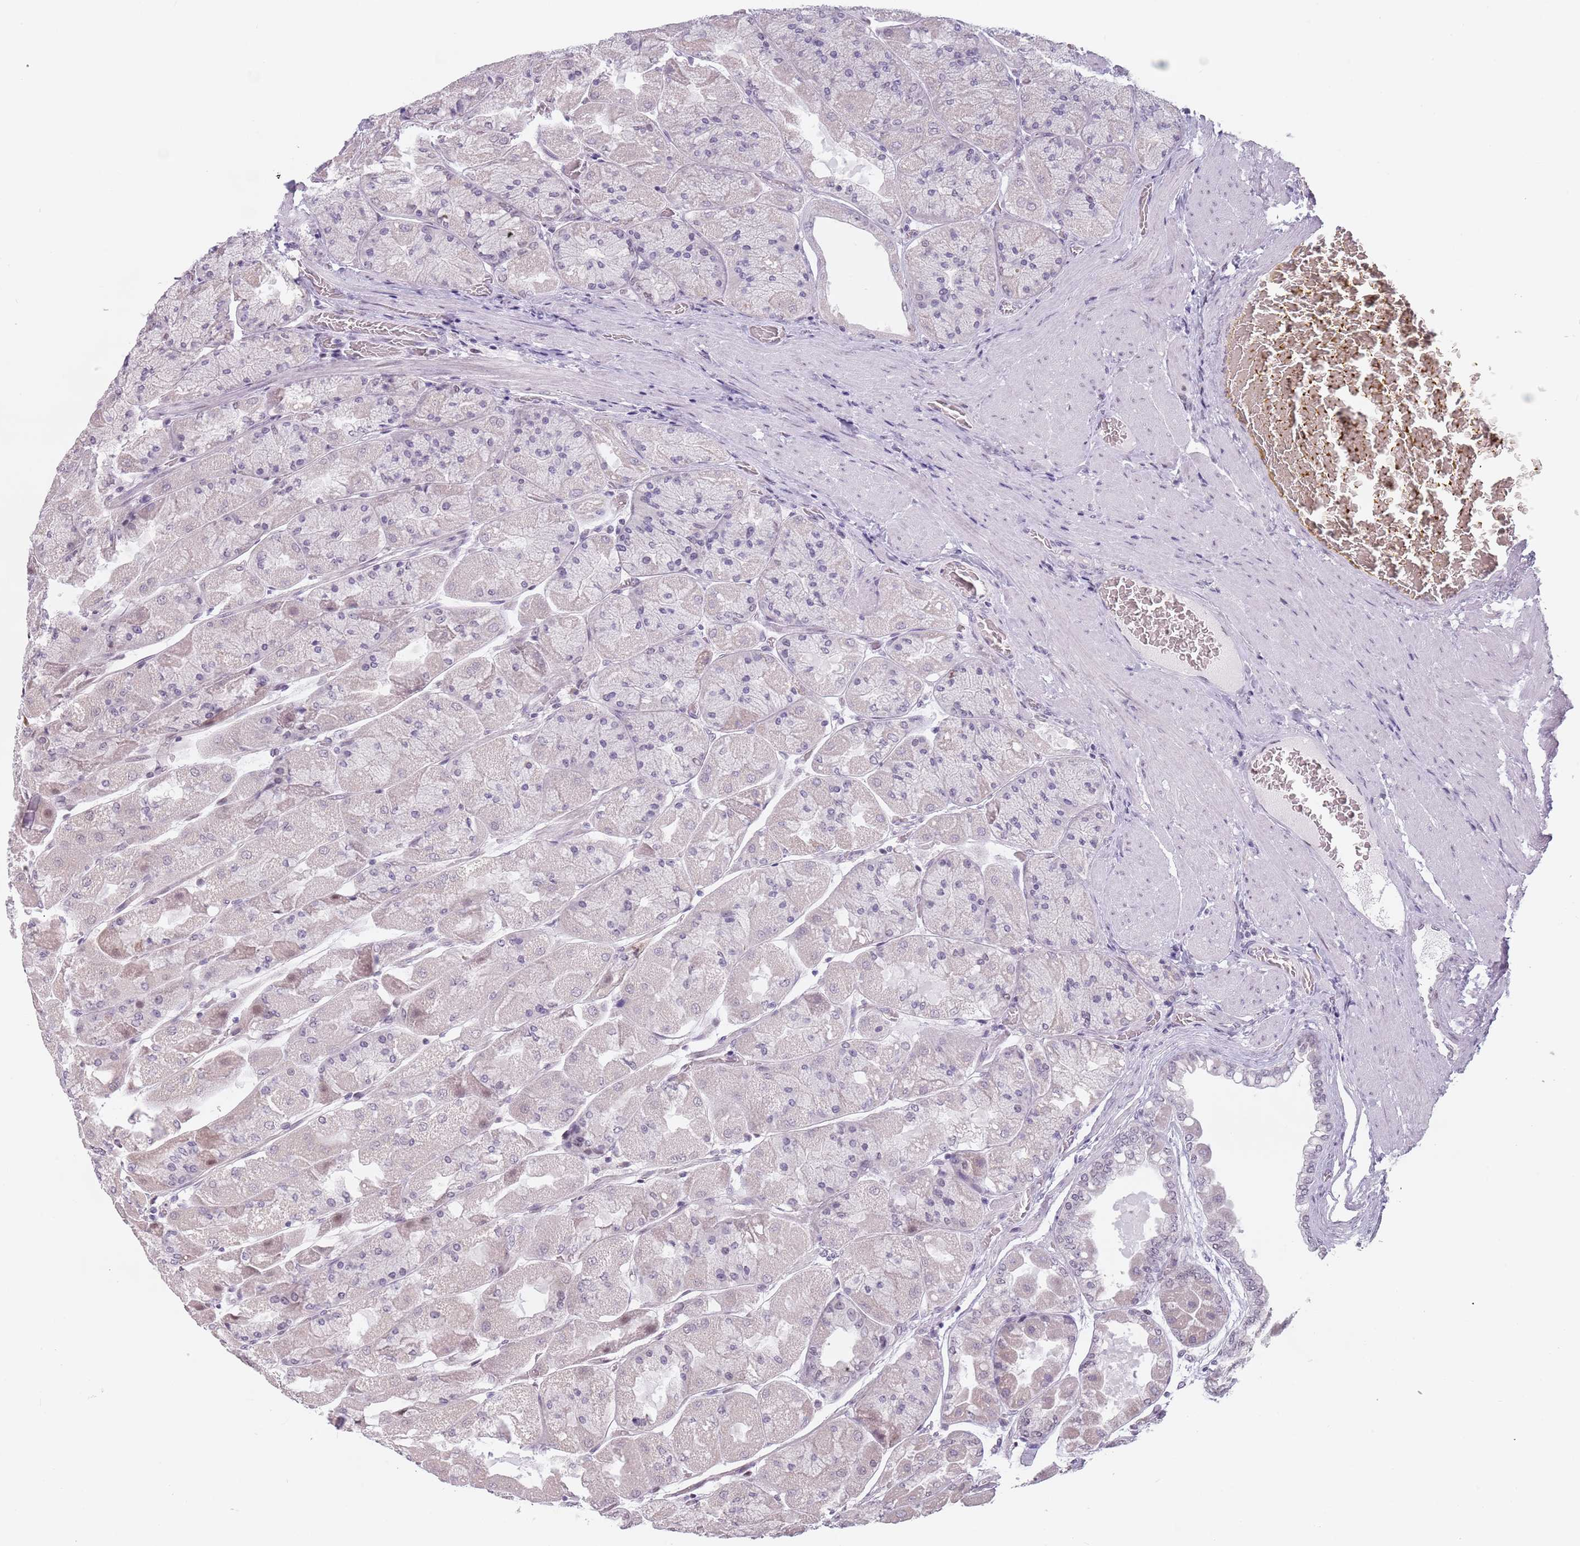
{"staining": {"intensity": "moderate", "quantity": "25%-75%", "location": "nuclear"}, "tissue": "stomach", "cell_type": "Glandular cells", "image_type": "normal", "snomed": [{"axis": "morphology", "description": "Normal tissue, NOS"}, {"axis": "topography", "description": "Stomach"}], "caption": "Glandular cells display moderate nuclear positivity in about 25%-75% of cells in normal stomach.", "gene": "PTCHD1", "patient": {"sex": "female", "age": 61}}